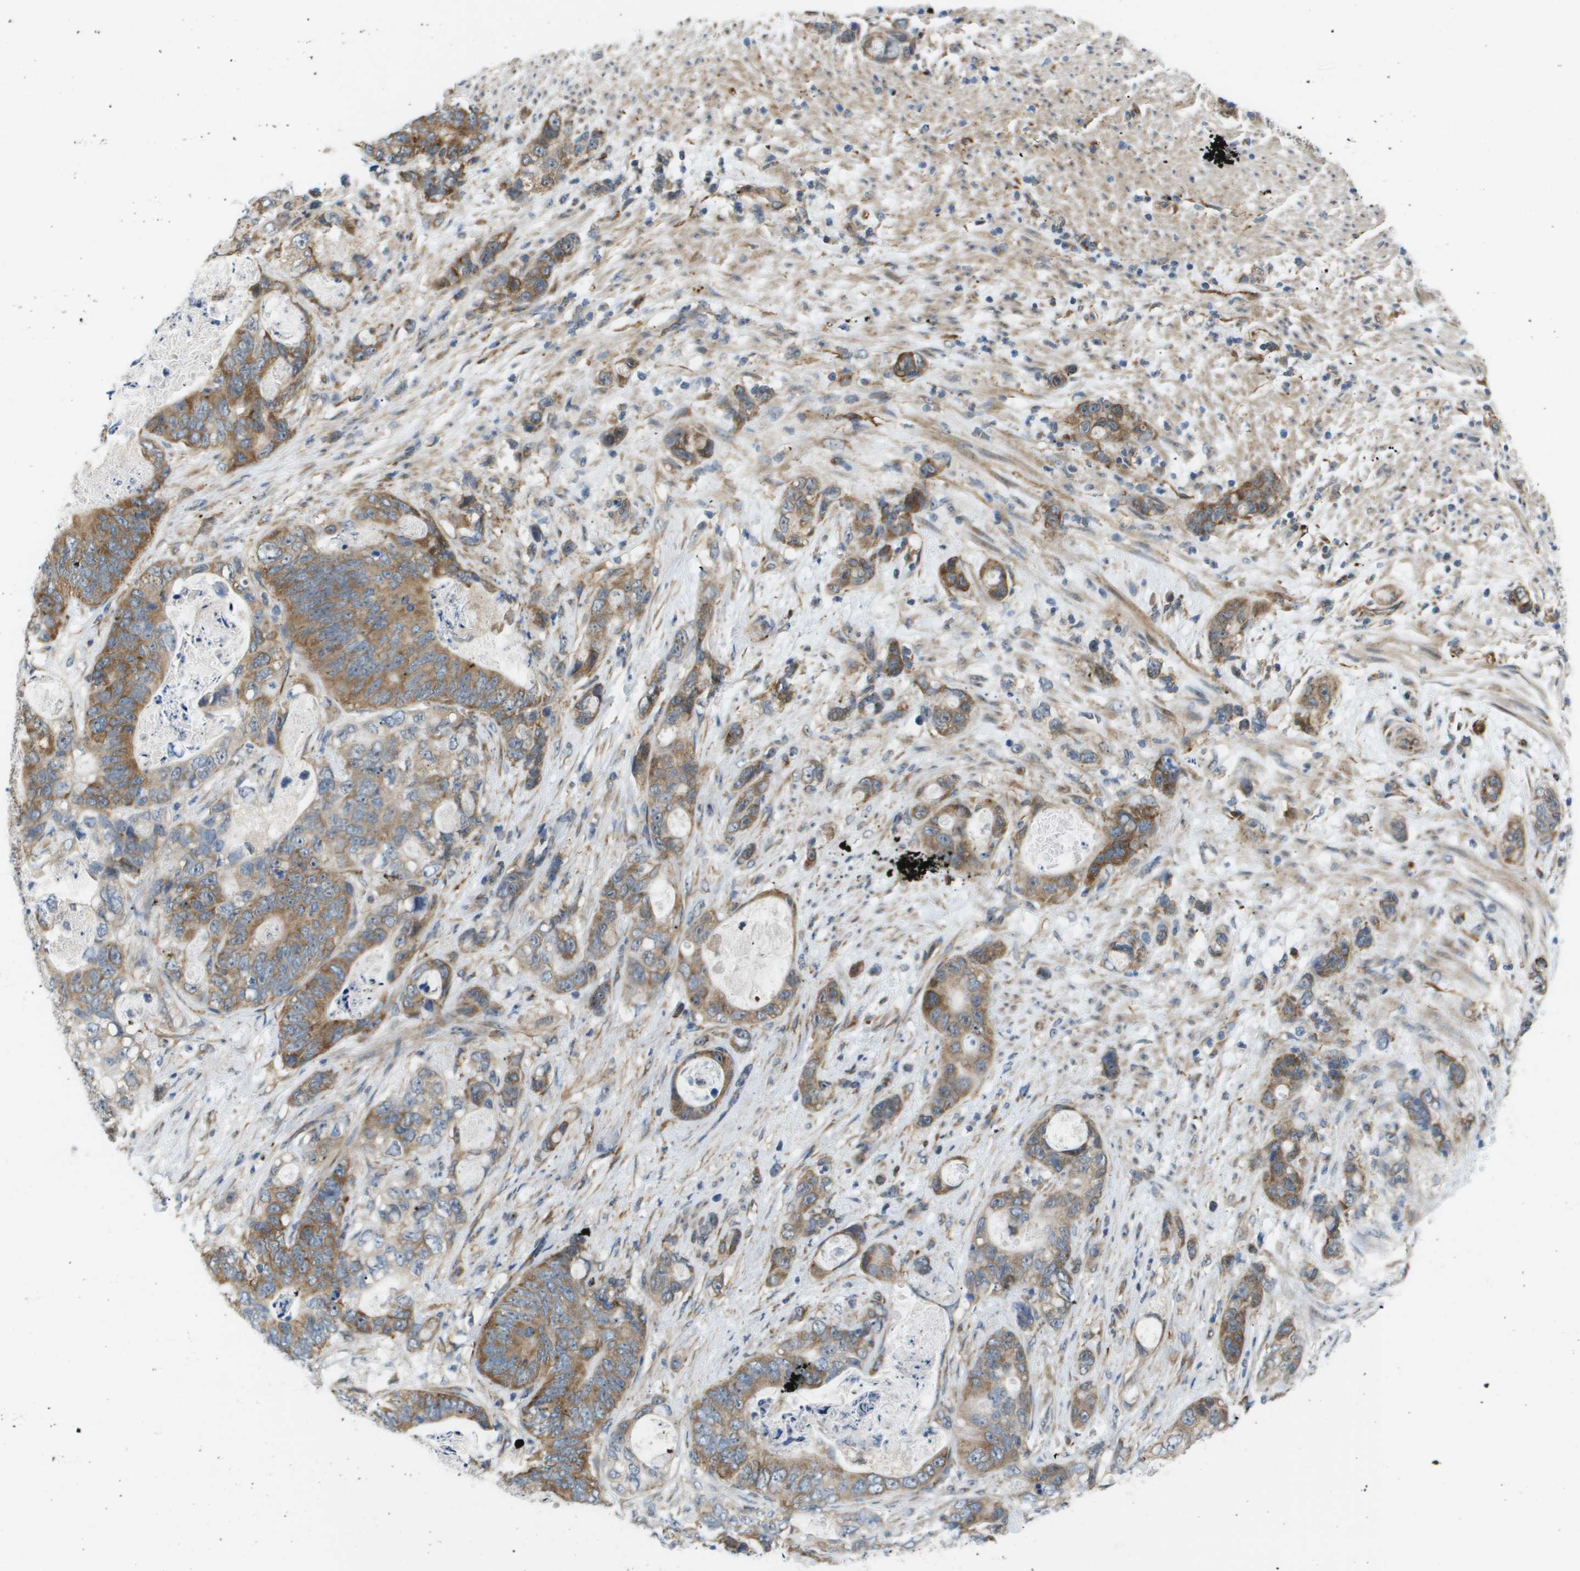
{"staining": {"intensity": "moderate", "quantity": ">75%", "location": "cytoplasmic/membranous"}, "tissue": "stomach cancer", "cell_type": "Tumor cells", "image_type": "cancer", "snomed": [{"axis": "morphology", "description": "Normal tissue, NOS"}, {"axis": "morphology", "description": "Adenocarcinoma, NOS"}, {"axis": "topography", "description": "Stomach"}], "caption": "Protein expression analysis of human adenocarcinoma (stomach) reveals moderate cytoplasmic/membranous expression in approximately >75% of tumor cells. (DAB IHC, brown staining for protein, blue staining for nuclei).", "gene": "OTUD5", "patient": {"sex": "female", "age": 89}}